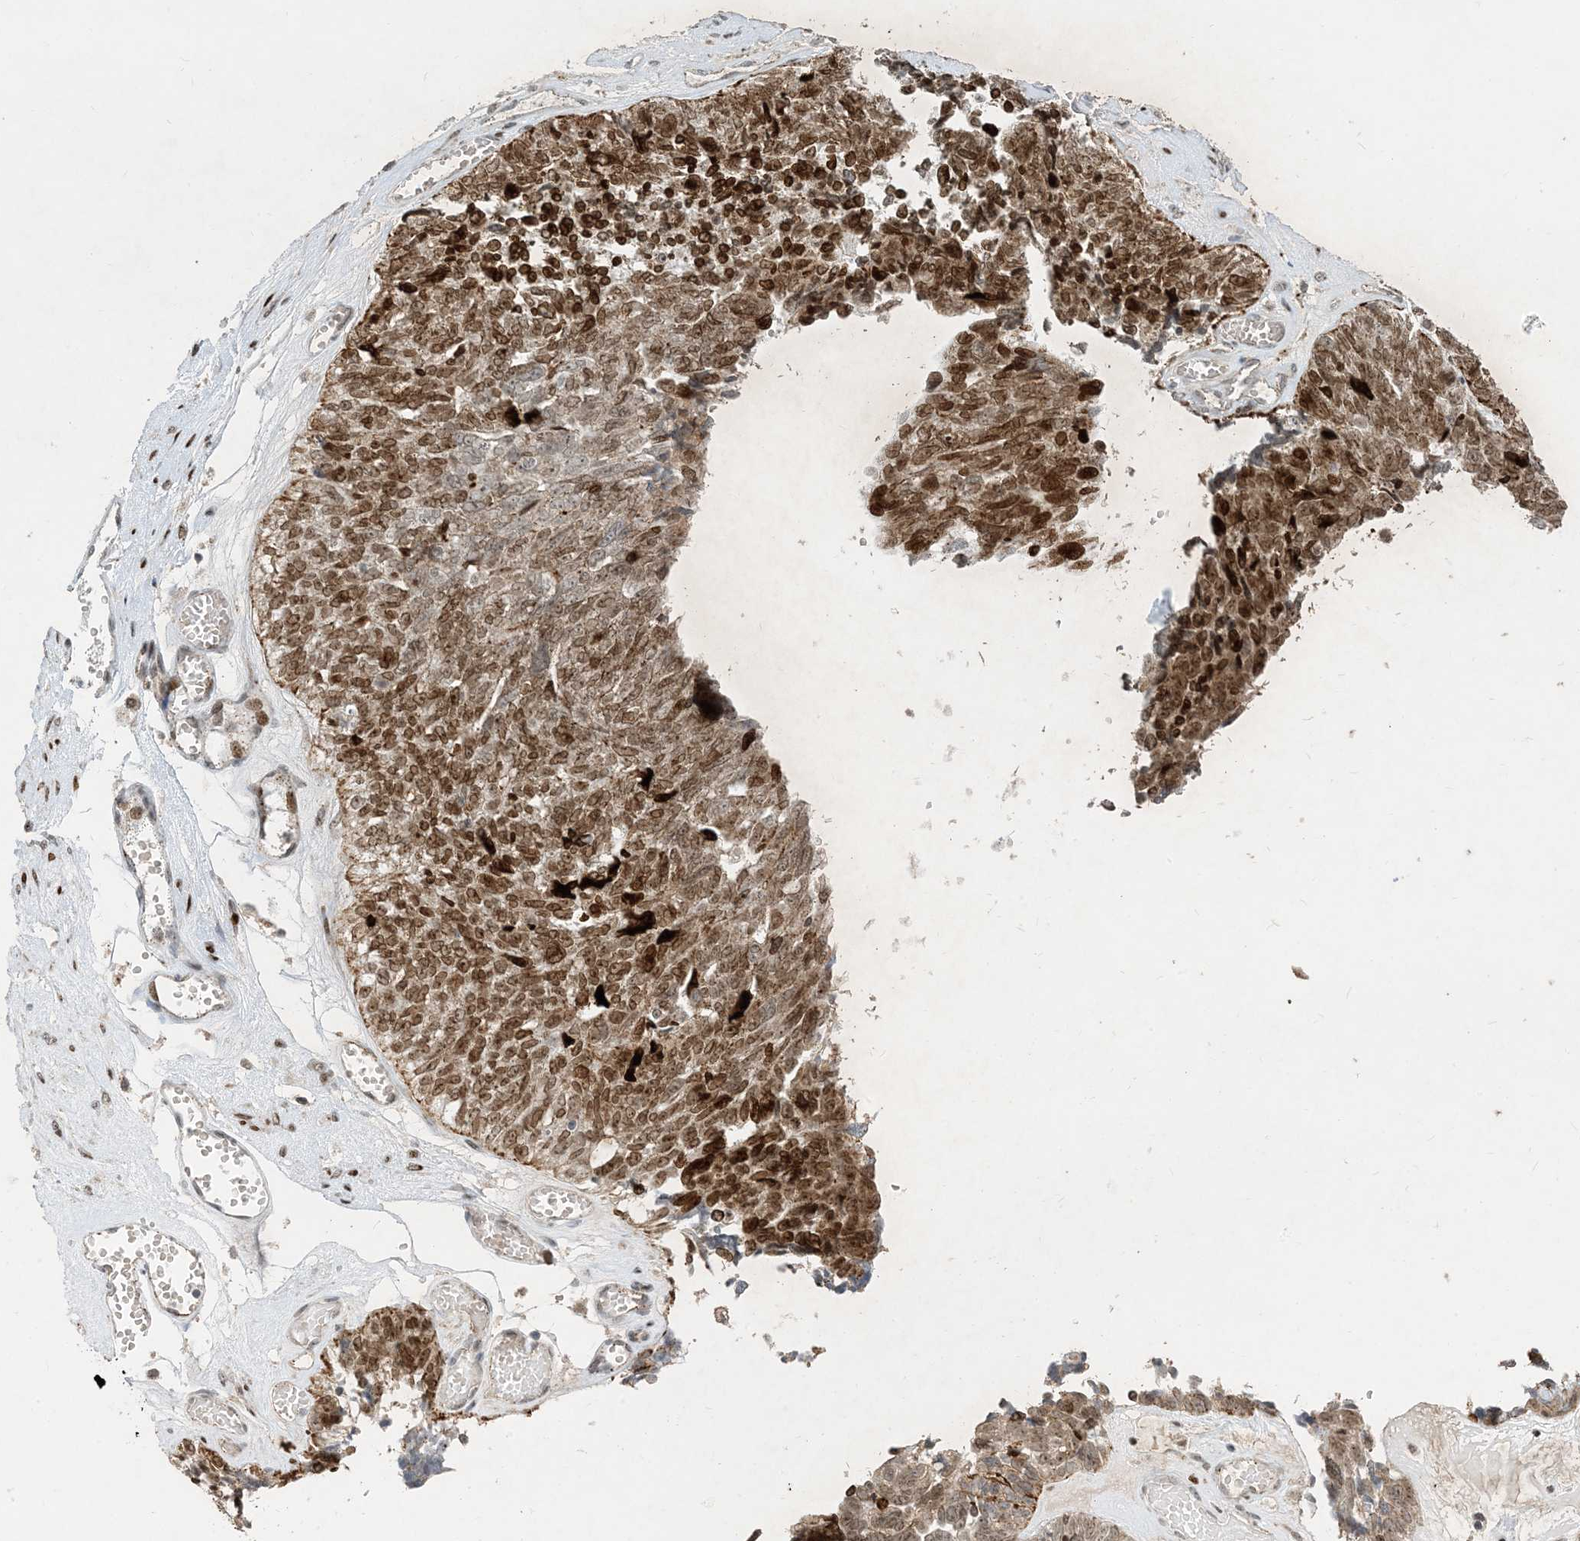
{"staining": {"intensity": "strong", "quantity": ">75%", "location": "cytoplasmic/membranous,nuclear"}, "tissue": "ovarian cancer", "cell_type": "Tumor cells", "image_type": "cancer", "snomed": [{"axis": "morphology", "description": "Cystadenocarcinoma, serous, NOS"}, {"axis": "topography", "description": "Ovary"}], "caption": "Immunohistochemical staining of ovarian cancer shows high levels of strong cytoplasmic/membranous and nuclear staining in about >75% of tumor cells. Nuclei are stained in blue.", "gene": "SLC25A53", "patient": {"sex": "female", "age": 79}}